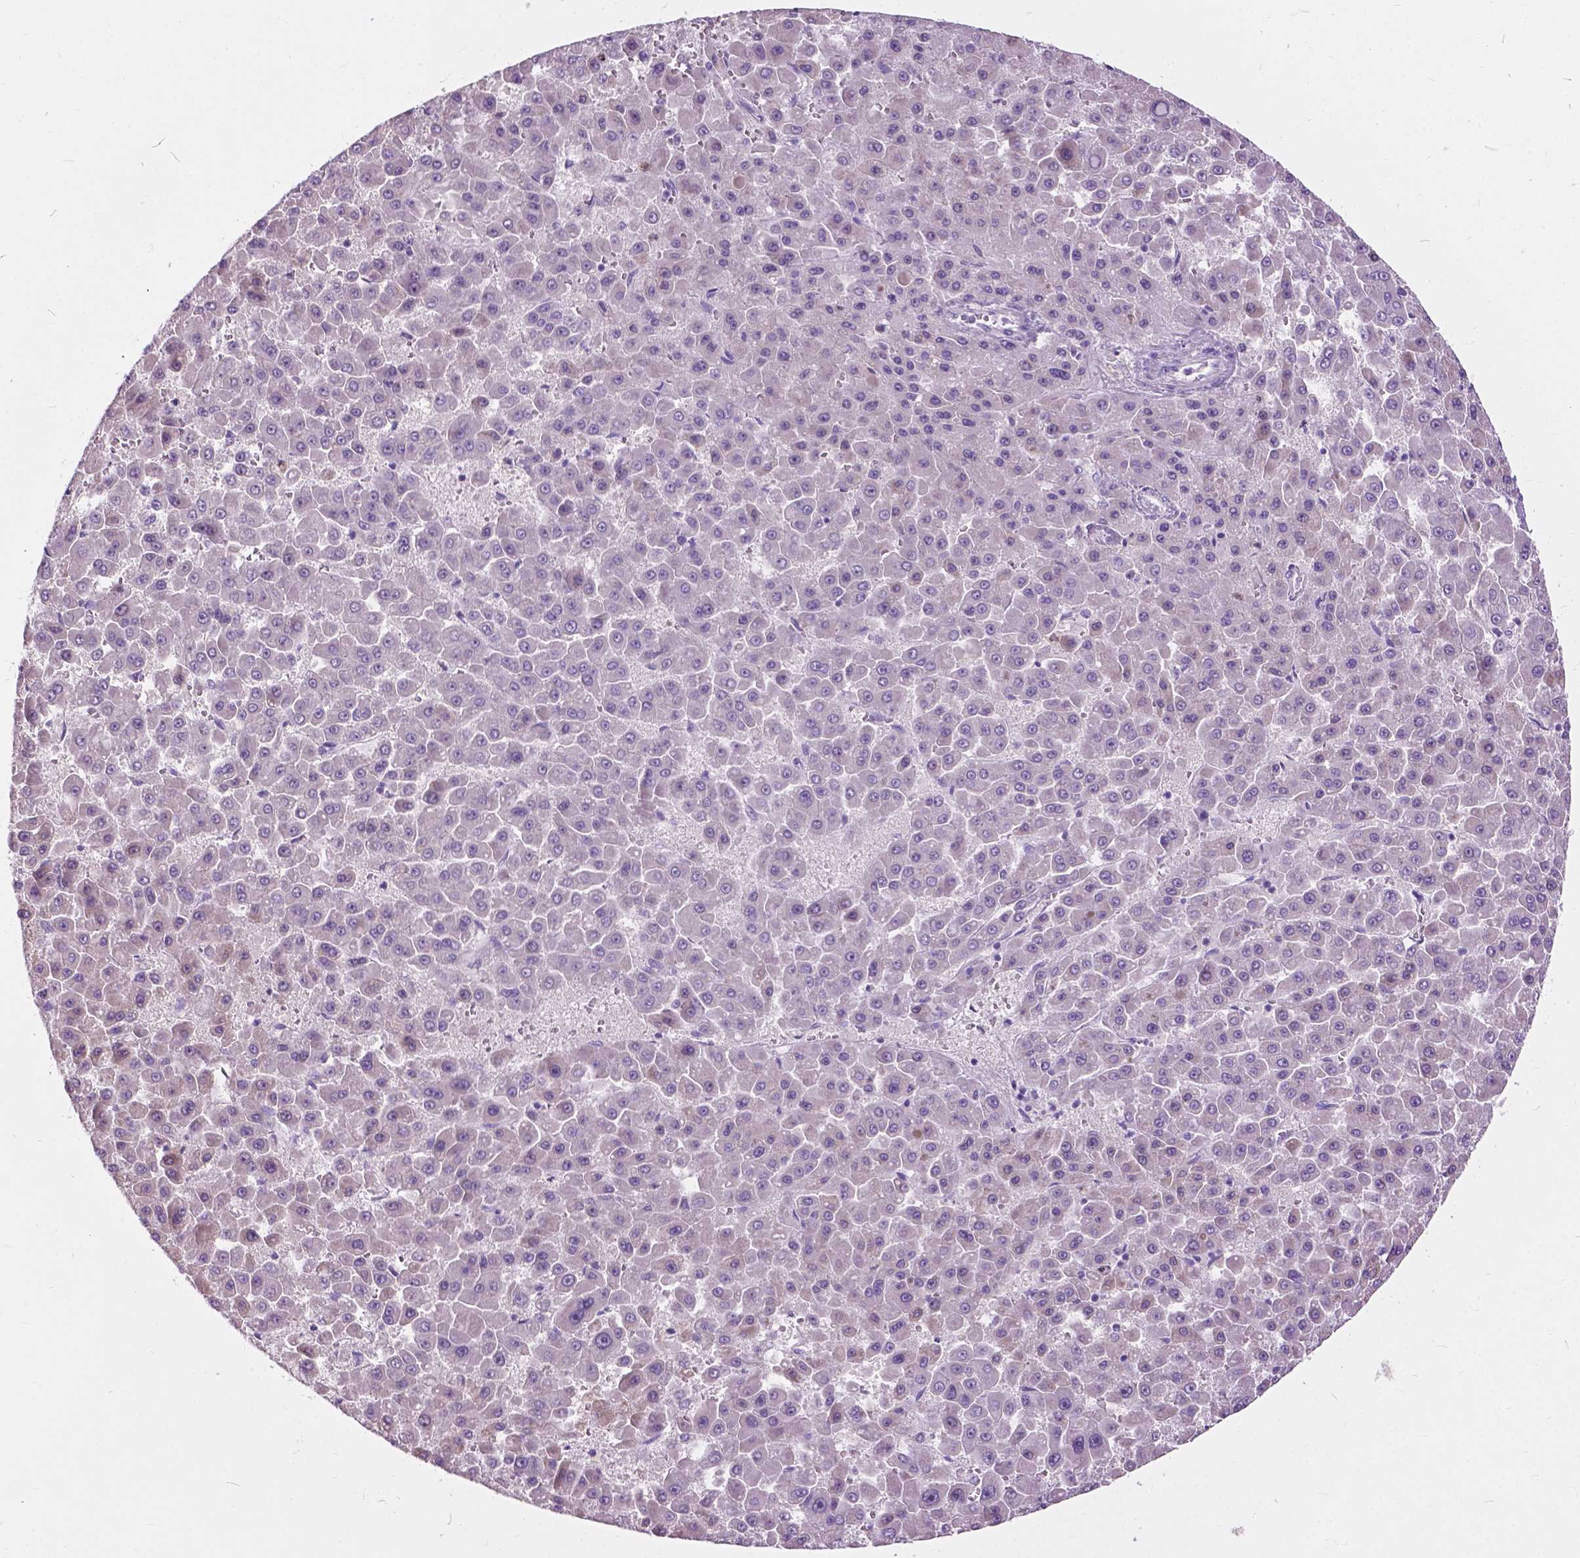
{"staining": {"intensity": "negative", "quantity": "none", "location": "none"}, "tissue": "liver cancer", "cell_type": "Tumor cells", "image_type": "cancer", "snomed": [{"axis": "morphology", "description": "Carcinoma, Hepatocellular, NOS"}, {"axis": "topography", "description": "Liver"}], "caption": "DAB immunohistochemical staining of human liver cancer exhibits no significant staining in tumor cells. (Stains: DAB IHC with hematoxylin counter stain, Microscopy: brightfield microscopy at high magnification).", "gene": "PRR35", "patient": {"sex": "male", "age": 78}}